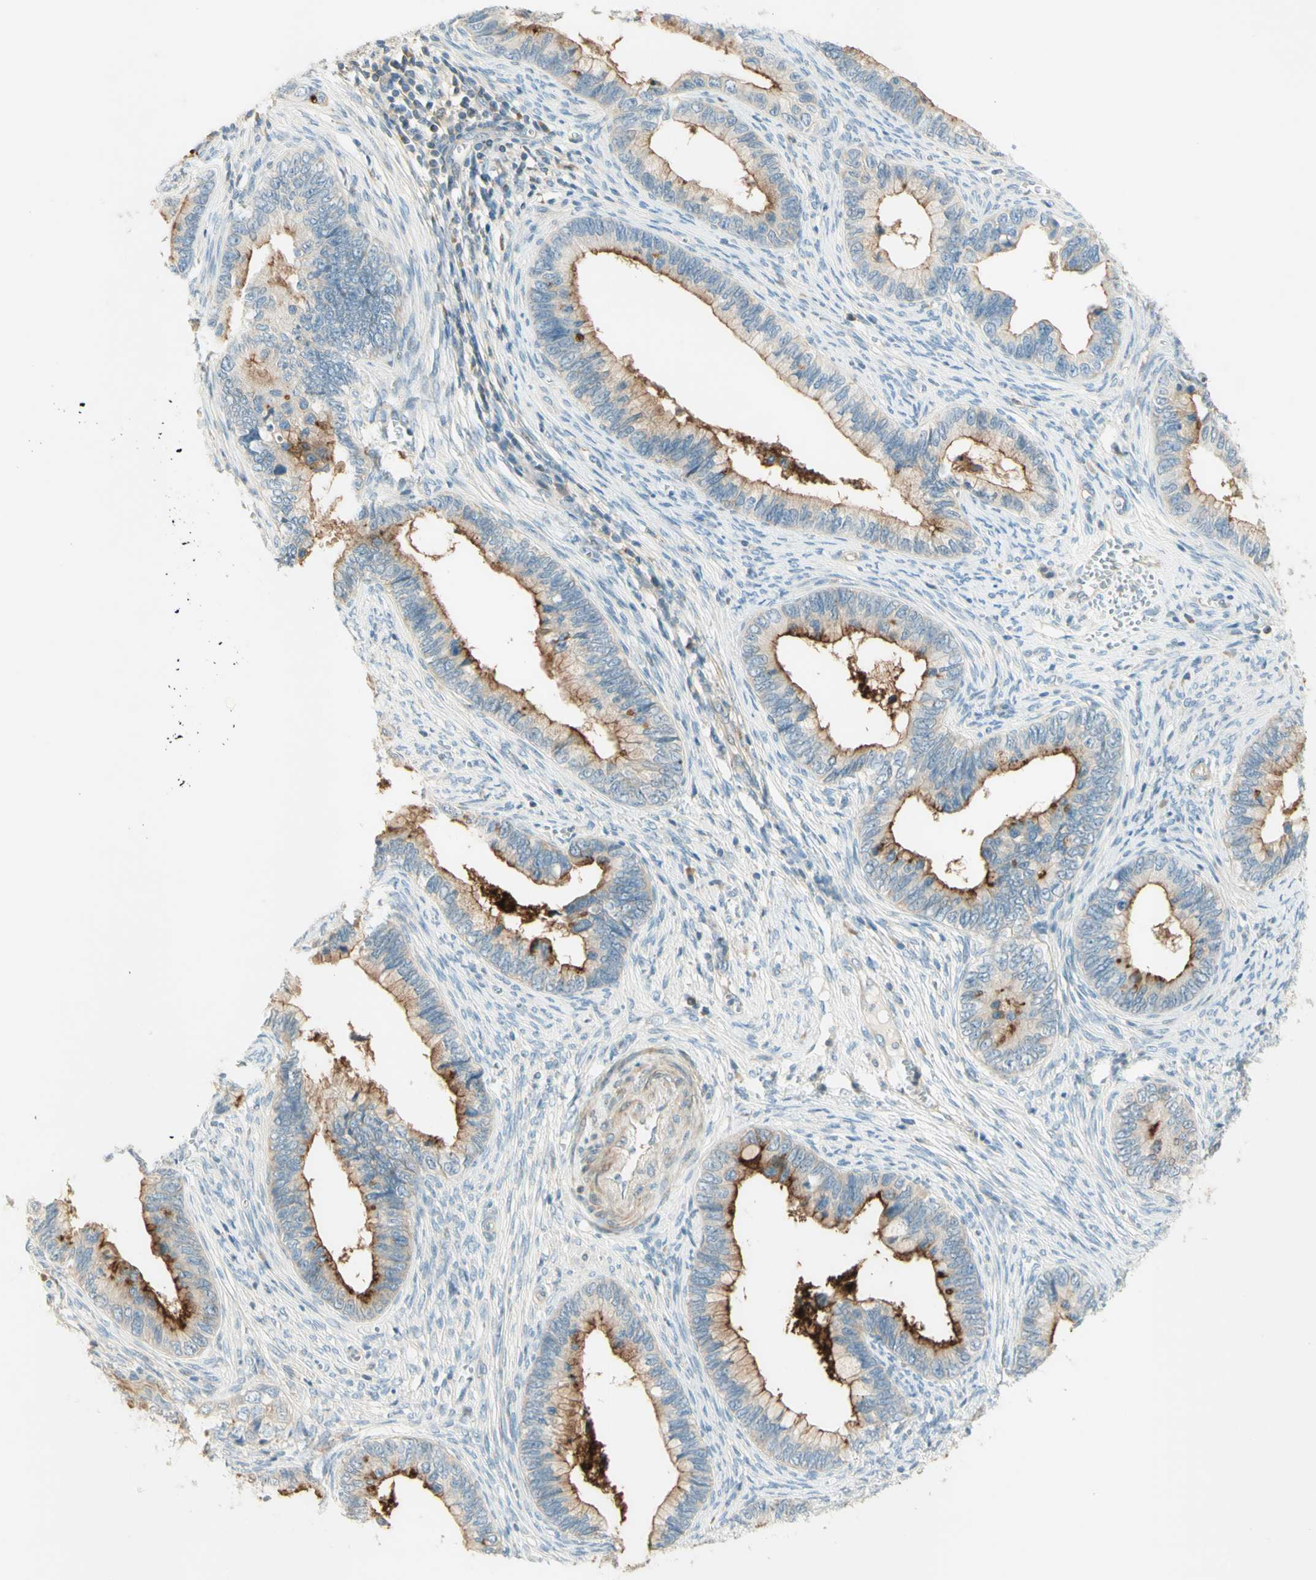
{"staining": {"intensity": "strong", "quantity": ">75%", "location": "cytoplasmic/membranous"}, "tissue": "cervical cancer", "cell_type": "Tumor cells", "image_type": "cancer", "snomed": [{"axis": "morphology", "description": "Adenocarcinoma, NOS"}, {"axis": "topography", "description": "Cervix"}], "caption": "A high-resolution image shows immunohistochemistry (IHC) staining of cervical adenocarcinoma, which reveals strong cytoplasmic/membranous positivity in about >75% of tumor cells.", "gene": "PROM1", "patient": {"sex": "female", "age": 44}}